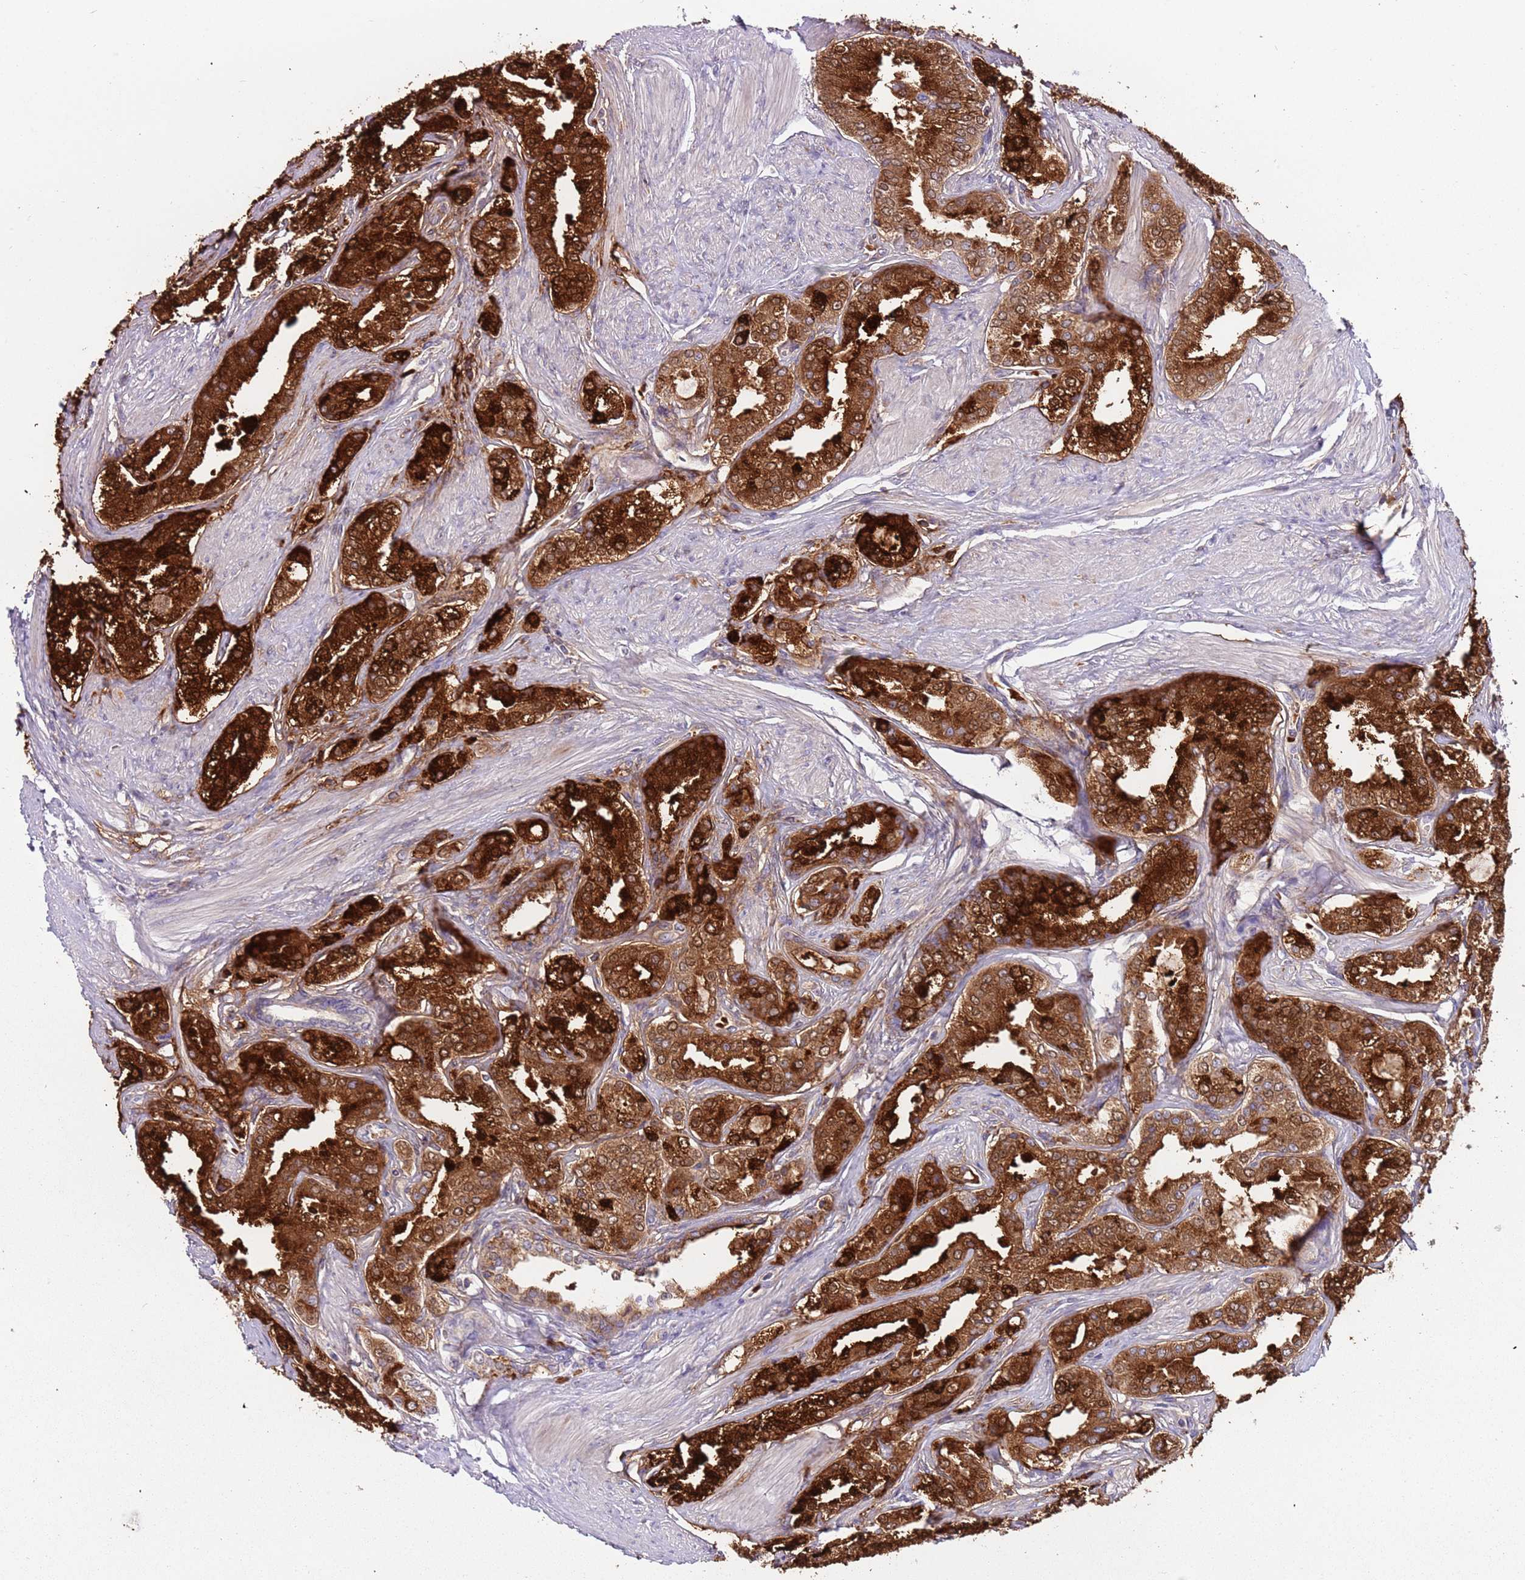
{"staining": {"intensity": "strong", "quantity": "25%-75%", "location": "cytoplasmic/membranous"}, "tissue": "prostate cancer", "cell_type": "Tumor cells", "image_type": "cancer", "snomed": [{"axis": "morphology", "description": "Adenocarcinoma, High grade"}, {"axis": "topography", "description": "Prostate"}], "caption": "The image reveals staining of prostate cancer (high-grade adenocarcinoma), revealing strong cytoplasmic/membranous protein expression (brown color) within tumor cells.", "gene": "VWCE", "patient": {"sex": "male", "age": 71}}